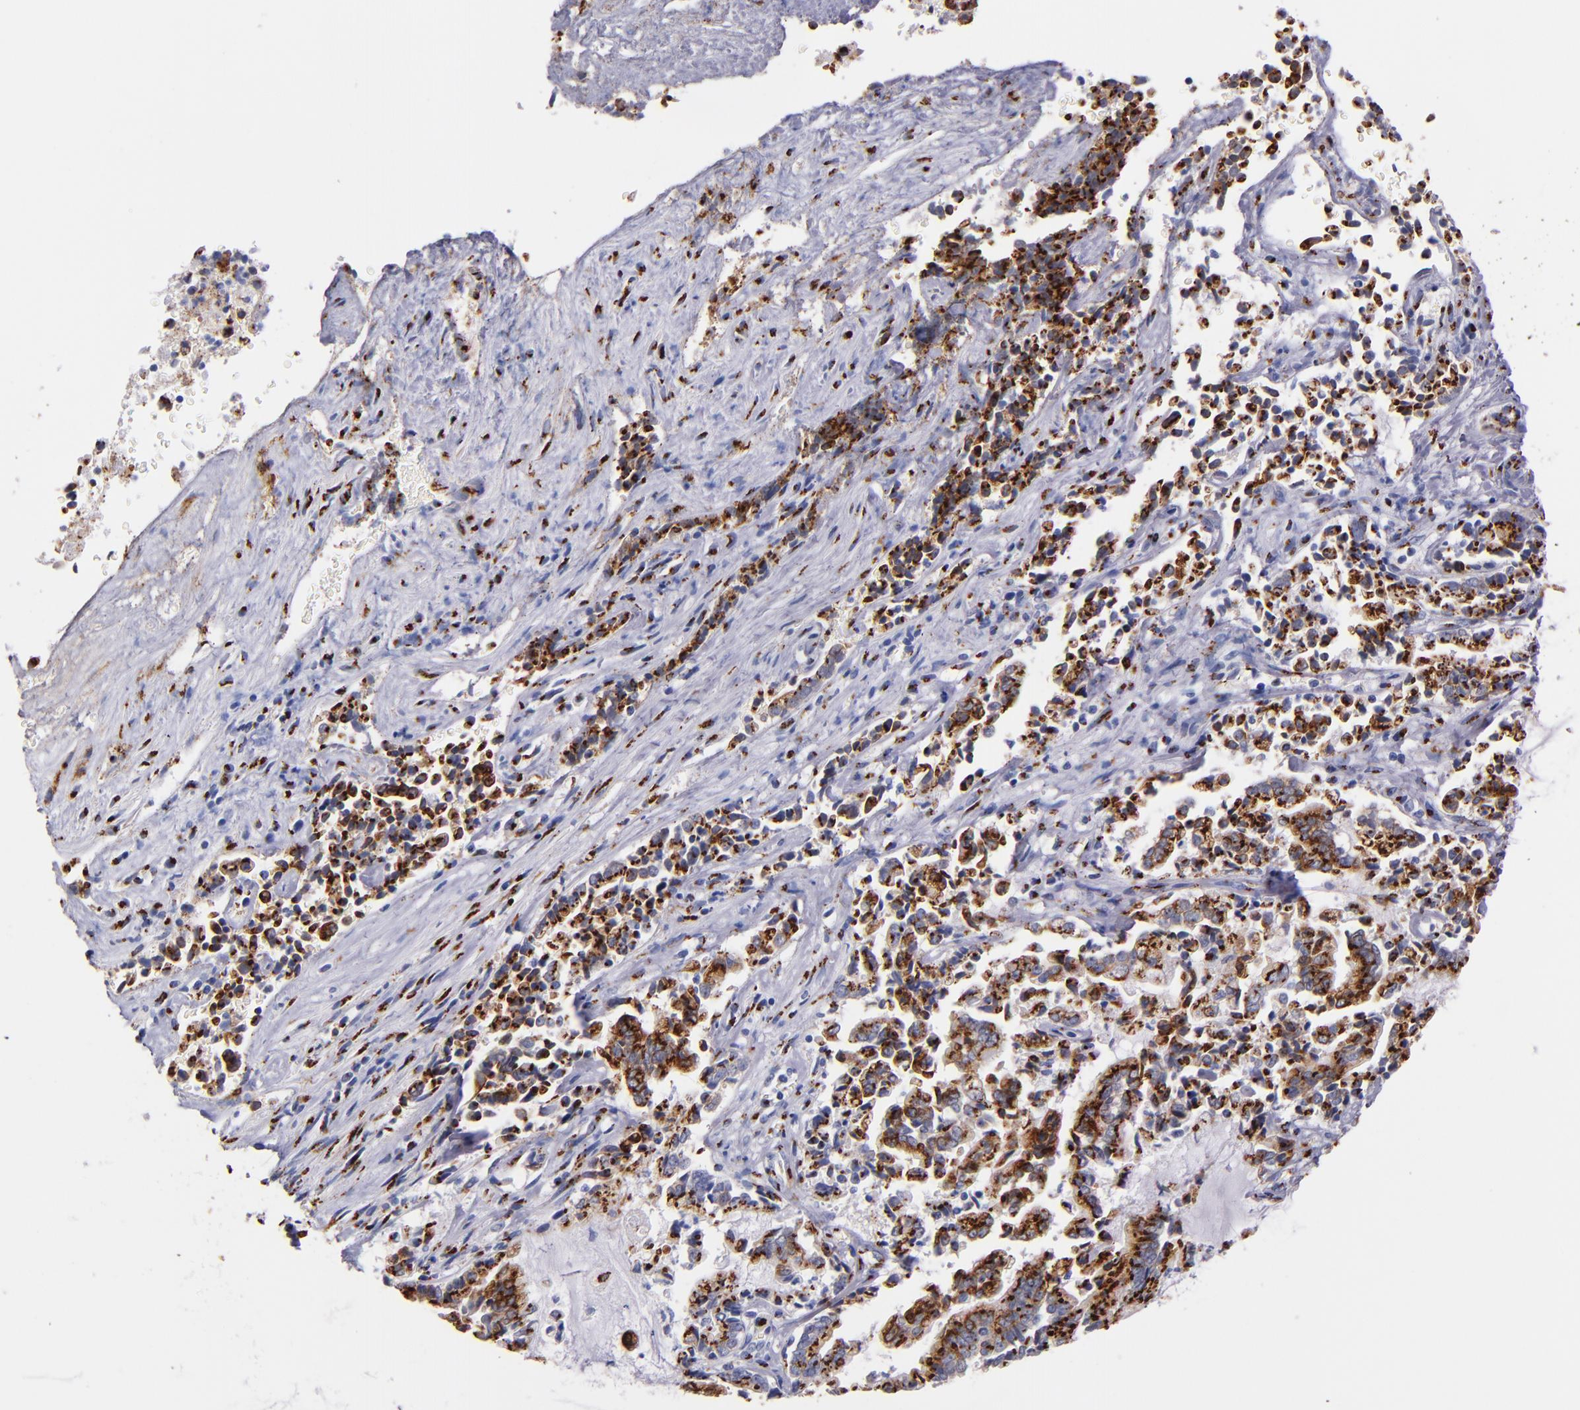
{"staining": {"intensity": "strong", "quantity": ">75%", "location": "cytoplasmic/membranous"}, "tissue": "liver cancer", "cell_type": "Tumor cells", "image_type": "cancer", "snomed": [{"axis": "morphology", "description": "Cholangiocarcinoma"}, {"axis": "topography", "description": "Liver"}], "caption": "This is an image of immunohistochemistry staining of liver cholangiocarcinoma, which shows strong positivity in the cytoplasmic/membranous of tumor cells.", "gene": "GOLIM4", "patient": {"sex": "male", "age": 57}}